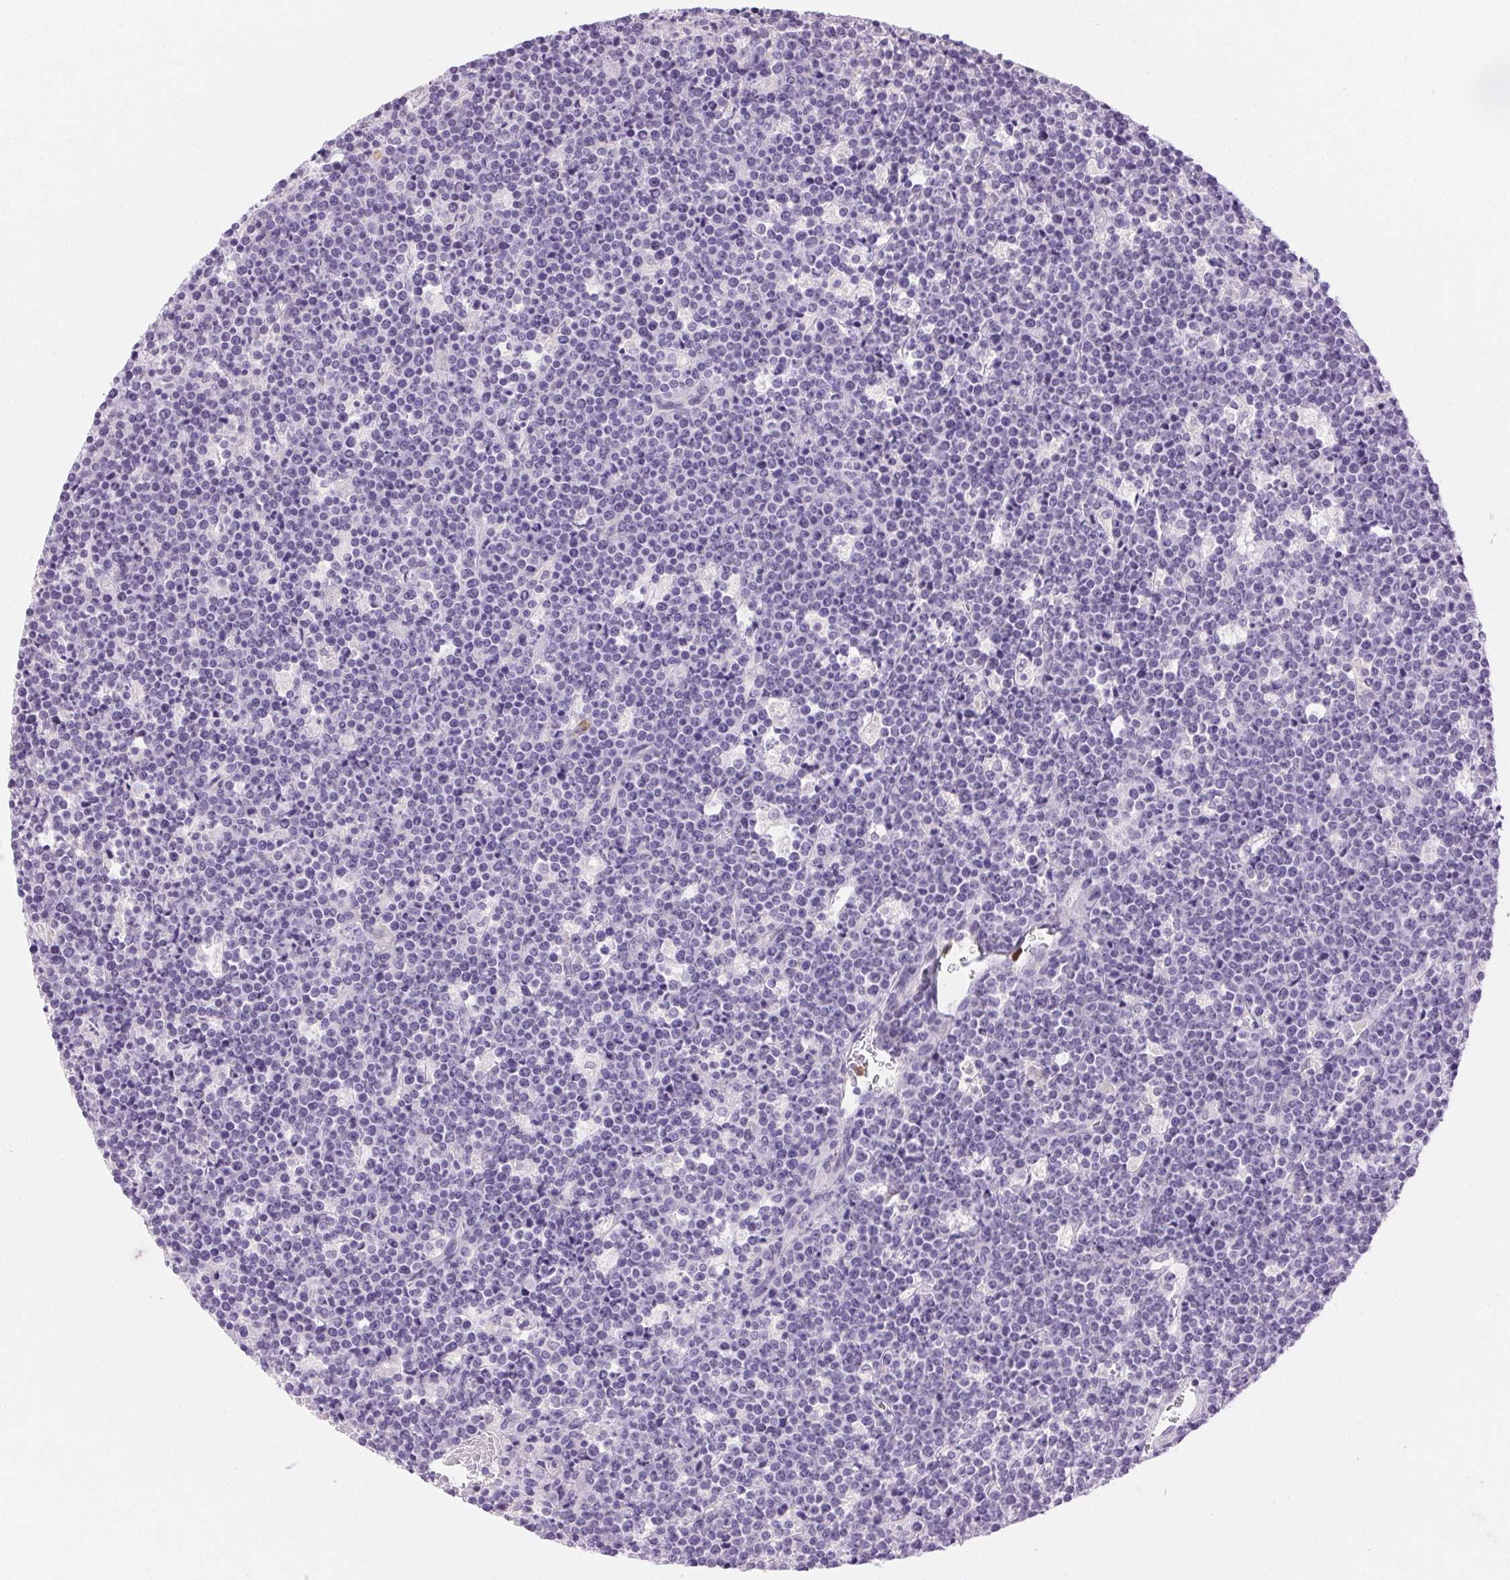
{"staining": {"intensity": "negative", "quantity": "none", "location": "none"}, "tissue": "lymphoma", "cell_type": "Tumor cells", "image_type": "cancer", "snomed": [{"axis": "morphology", "description": "Malignant lymphoma, non-Hodgkin's type, High grade"}, {"axis": "topography", "description": "Ovary"}], "caption": "A high-resolution photomicrograph shows immunohistochemistry staining of malignant lymphoma, non-Hodgkin's type (high-grade), which shows no significant positivity in tumor cells. The staining was performed using DAB (3,3'-diaminobenzidine) to visualize the protein expression in brown, while the nuclei were stained in blue with hematoxylin (Magnification: 20x).", "gene": "EMX2", "patient": {"sex": "female", "age": 56}}